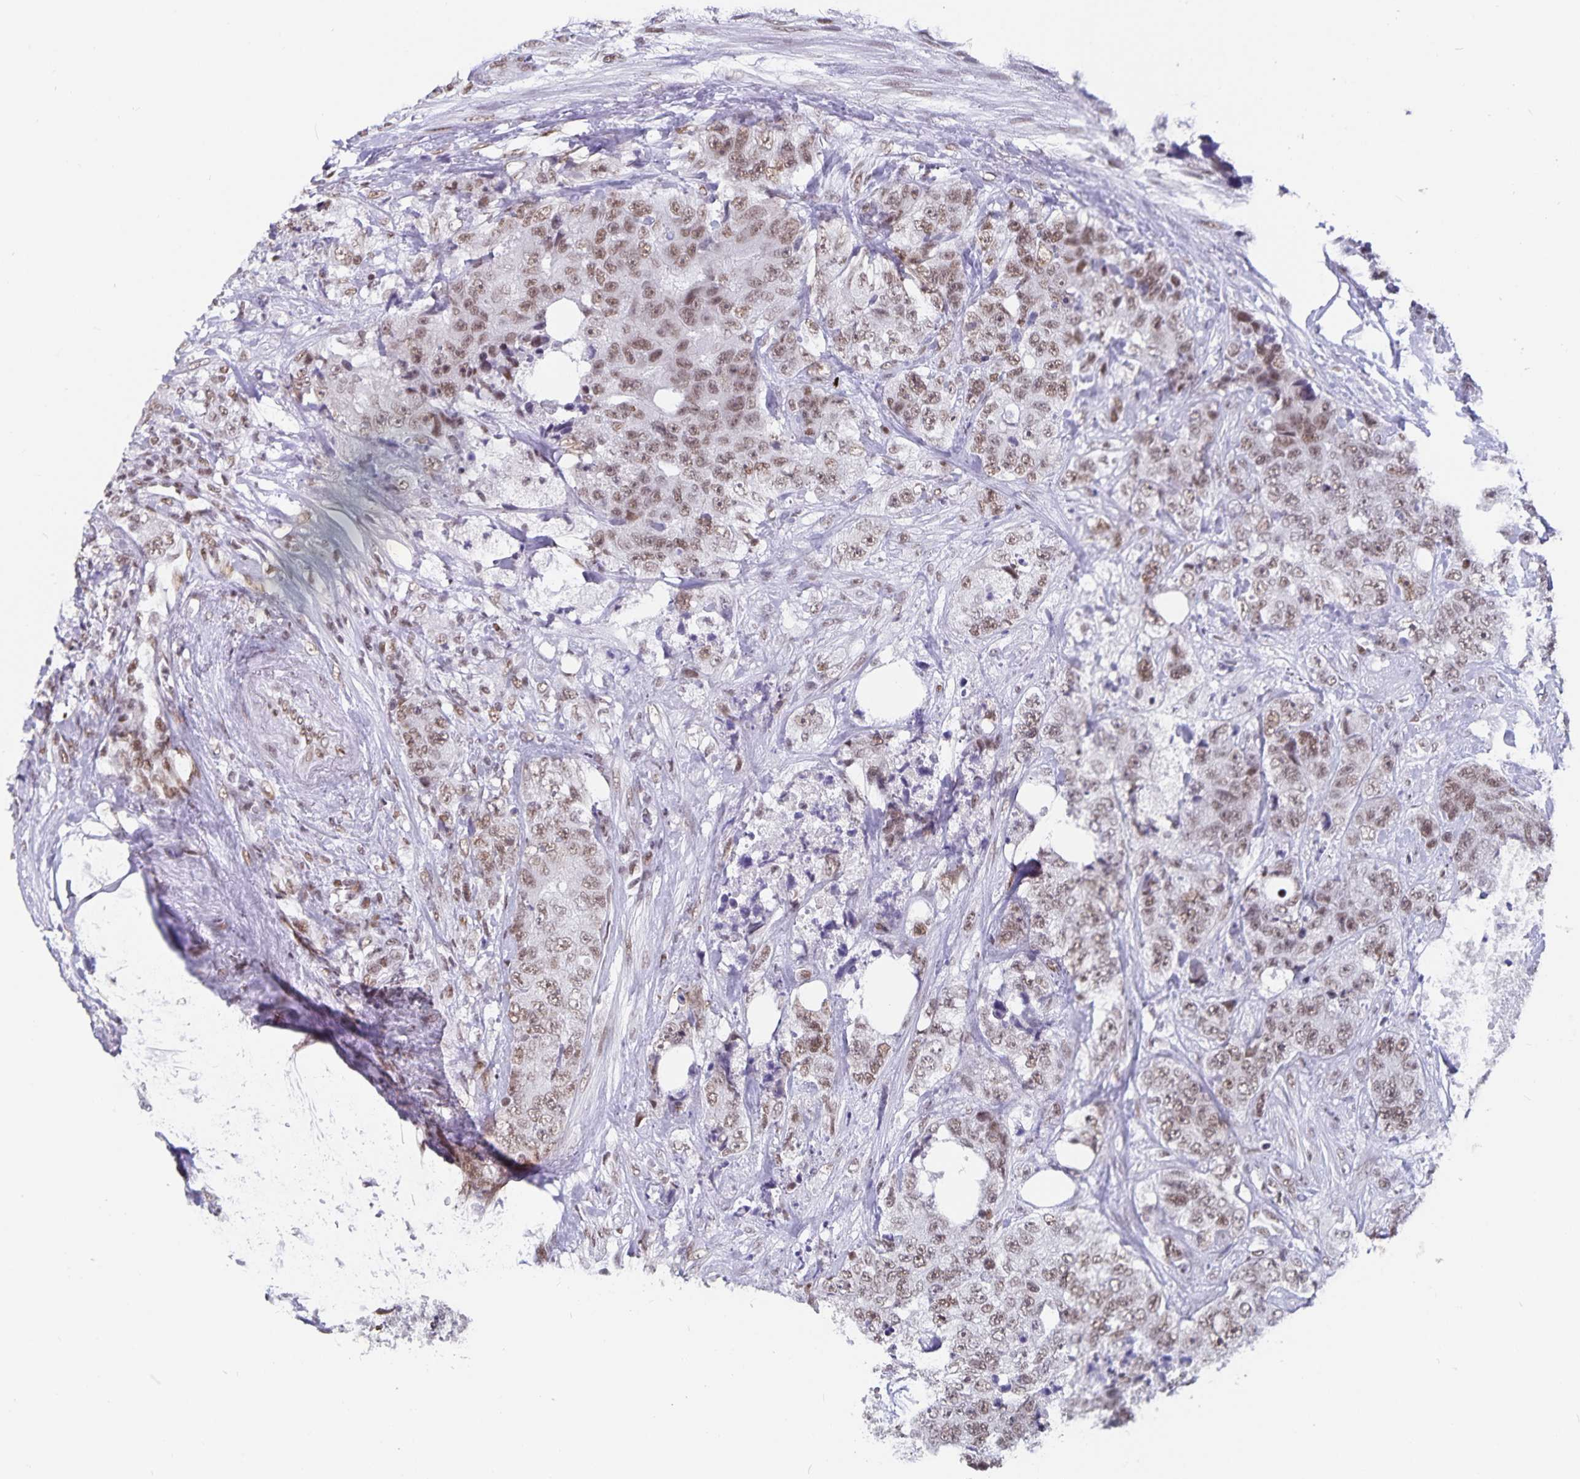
{"staining": {"intensity": "moderate", "quantity": ">75%", "location": "nuclear"}, "tissue": "urothelial cancer", "cell_type": "Tumor cells", "image_type": "cancer", "snomed": [{"axis": "morphology", "description": "Urothelial carcinoma, High grade"}, {"axis": "topography", "description": "Urinary bladder"}], "caption": "Urothelial cancer stained with DAB (3,3'-diaminobenzidine) IHC shows medium levels of moderate nuclear staining in about >75% of tumor cells.", "gene": "PBX2", "patient": {"sex": "female", "age": 78}}